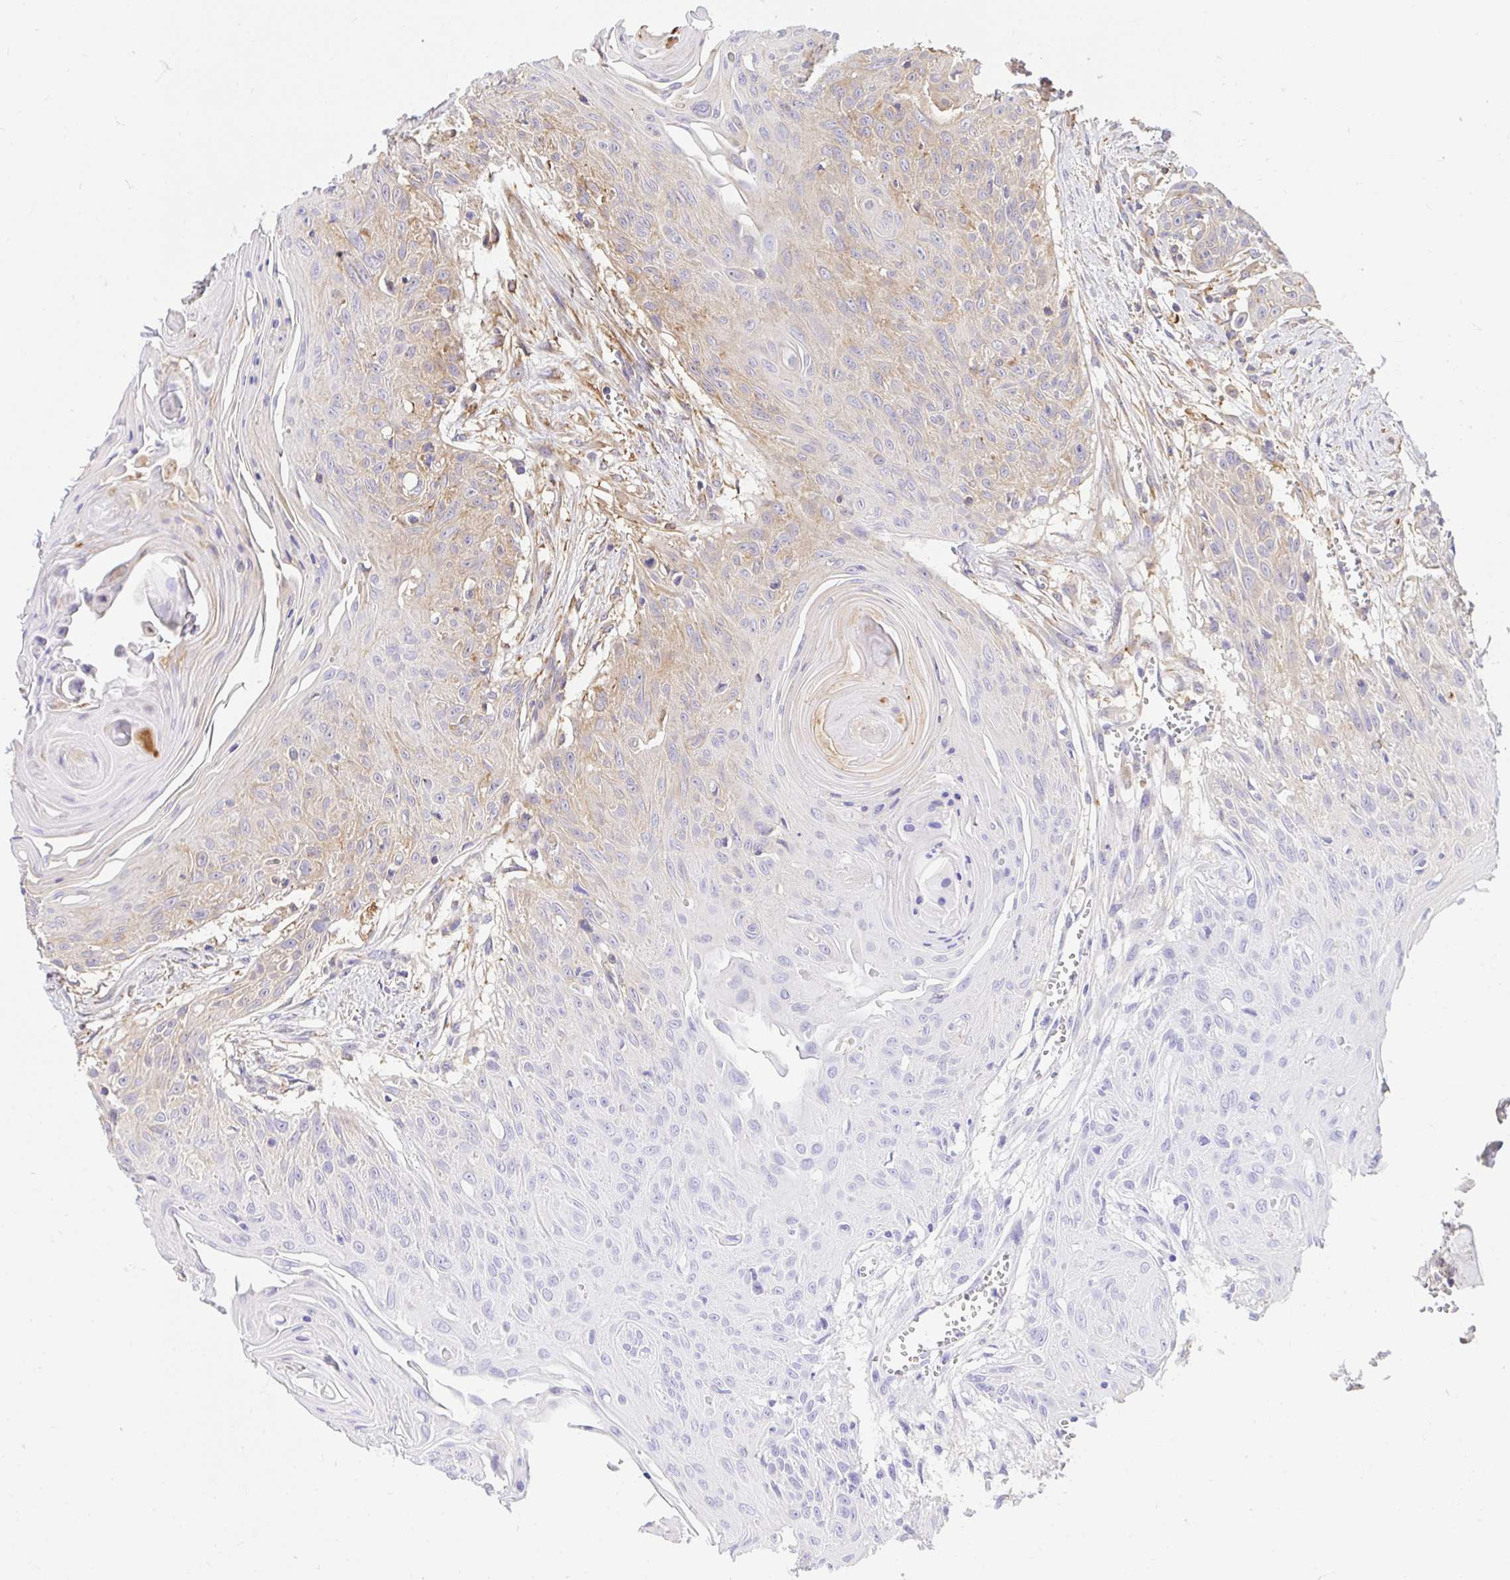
{"staining": {"intensity": "weak", "quantity": "<25%", "location": "cytoplasmic/membranous"}, "tissue": "head and neck cancer", "cell_type": "Tumor cells", "image_type": "cancer", "snomed": [{"axis": "morphology", "description": "Squamous cell carcinoma, NOS"}, {"axis": "topography", "description": "Lymph node"}, {"axis": "topography", "description": "Salivary gland"}, {"axis": "topography", "description": "Head-Neck"}], "caption": "Immunohistochemistry image of neoplastic tissue: human head and neck squamous cell carcinoma stained with DAB reveals no significant protein expression in tumor cells.", "gene": "ABCB10", "patient": {"sex": "female", "age": 74}}